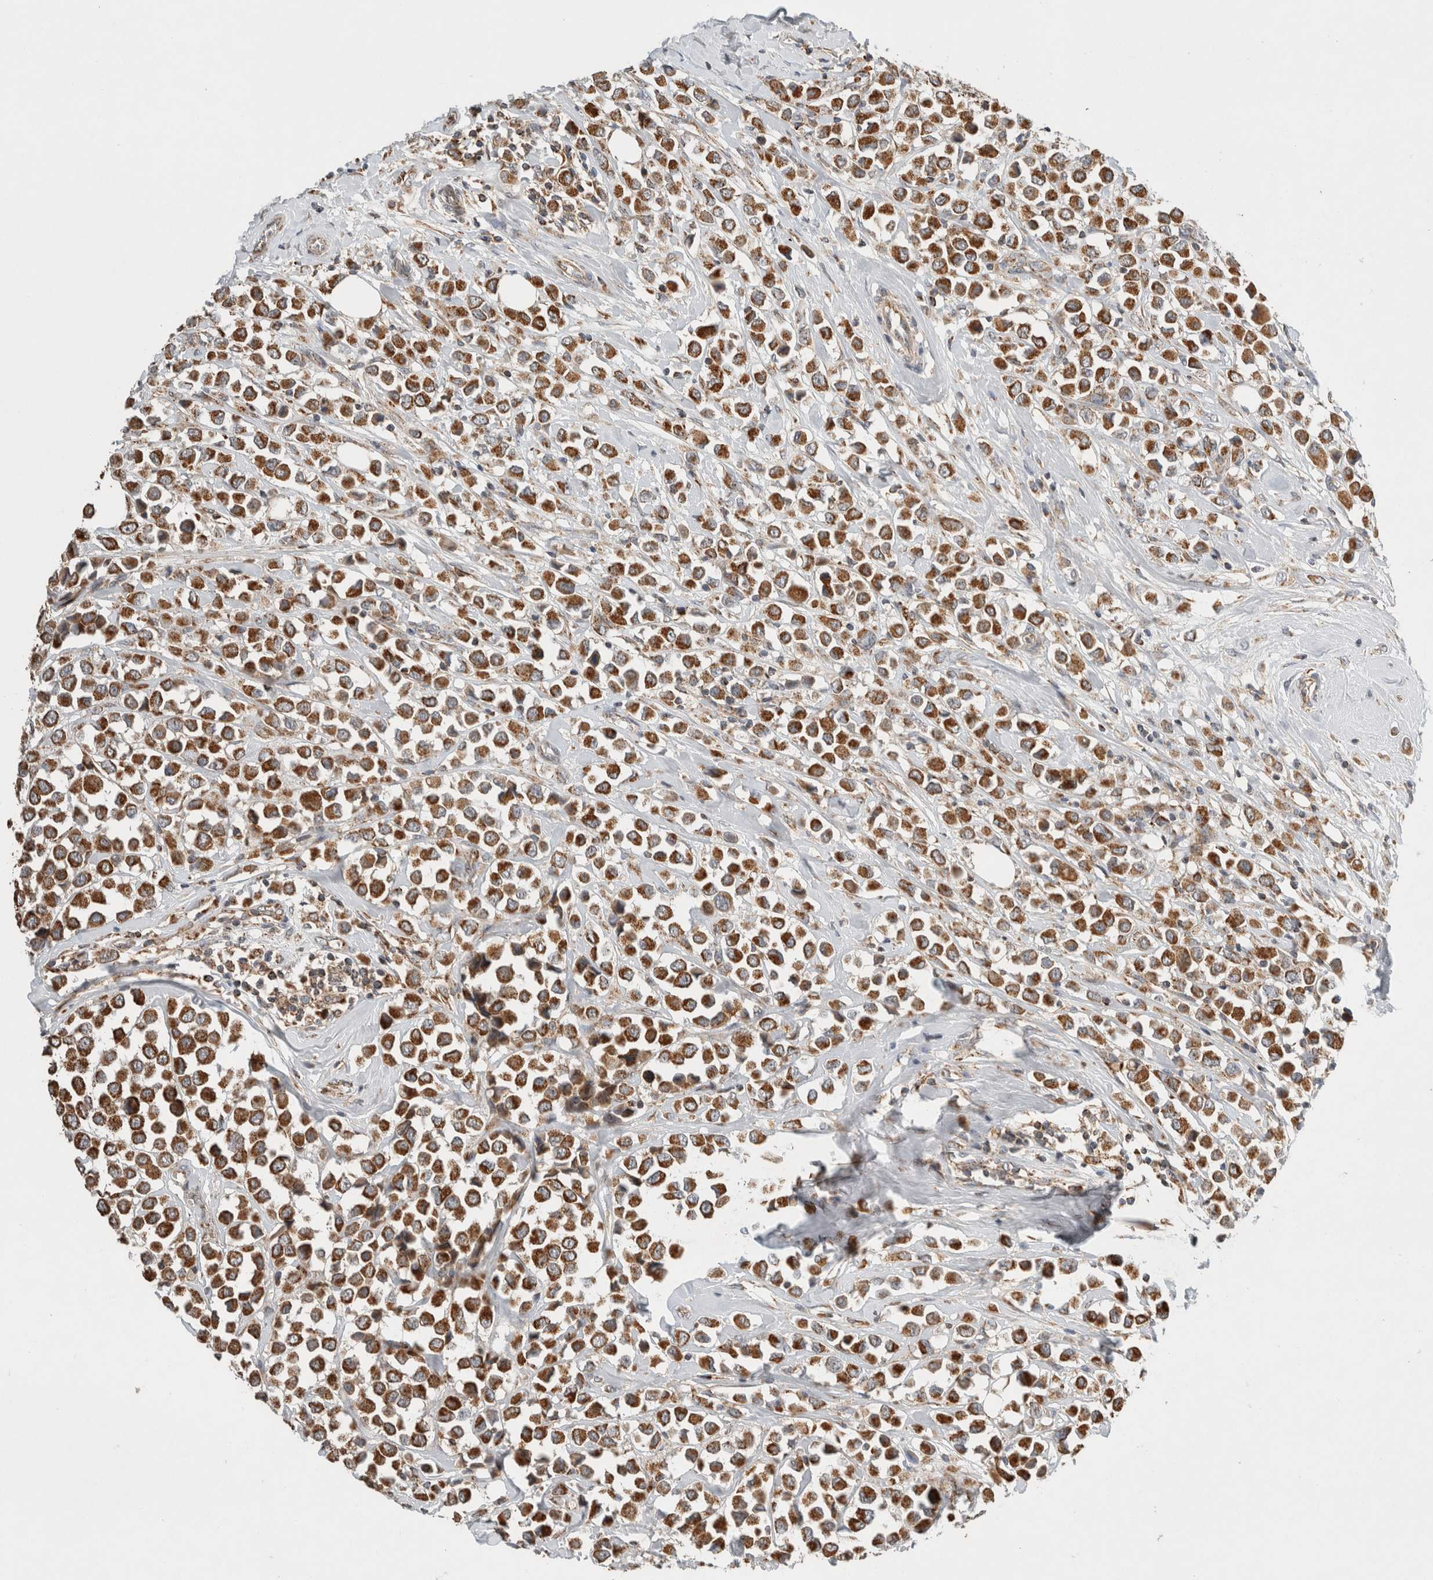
{"staining": {"intensity": "strong", "quantity": ">75%", "location": "cytoplasmic/membranous"}, "tissue": "breast cancer", "cell_type": "Tumor cells", "image_type": "cancer", "snomed": [{"axis": "morphology", "description": "Duct carcinoma"}, {"axis": "topography", "description": "Breast"}], "caption": "The image reveals a brown stain indicating the presence of a protein in the cytoplasmic/membranous of tumor cells in breast infiltrating ductal carcinoma.", "gene": "AMPD1", "patient": {"sex": "female", "age": 61}}